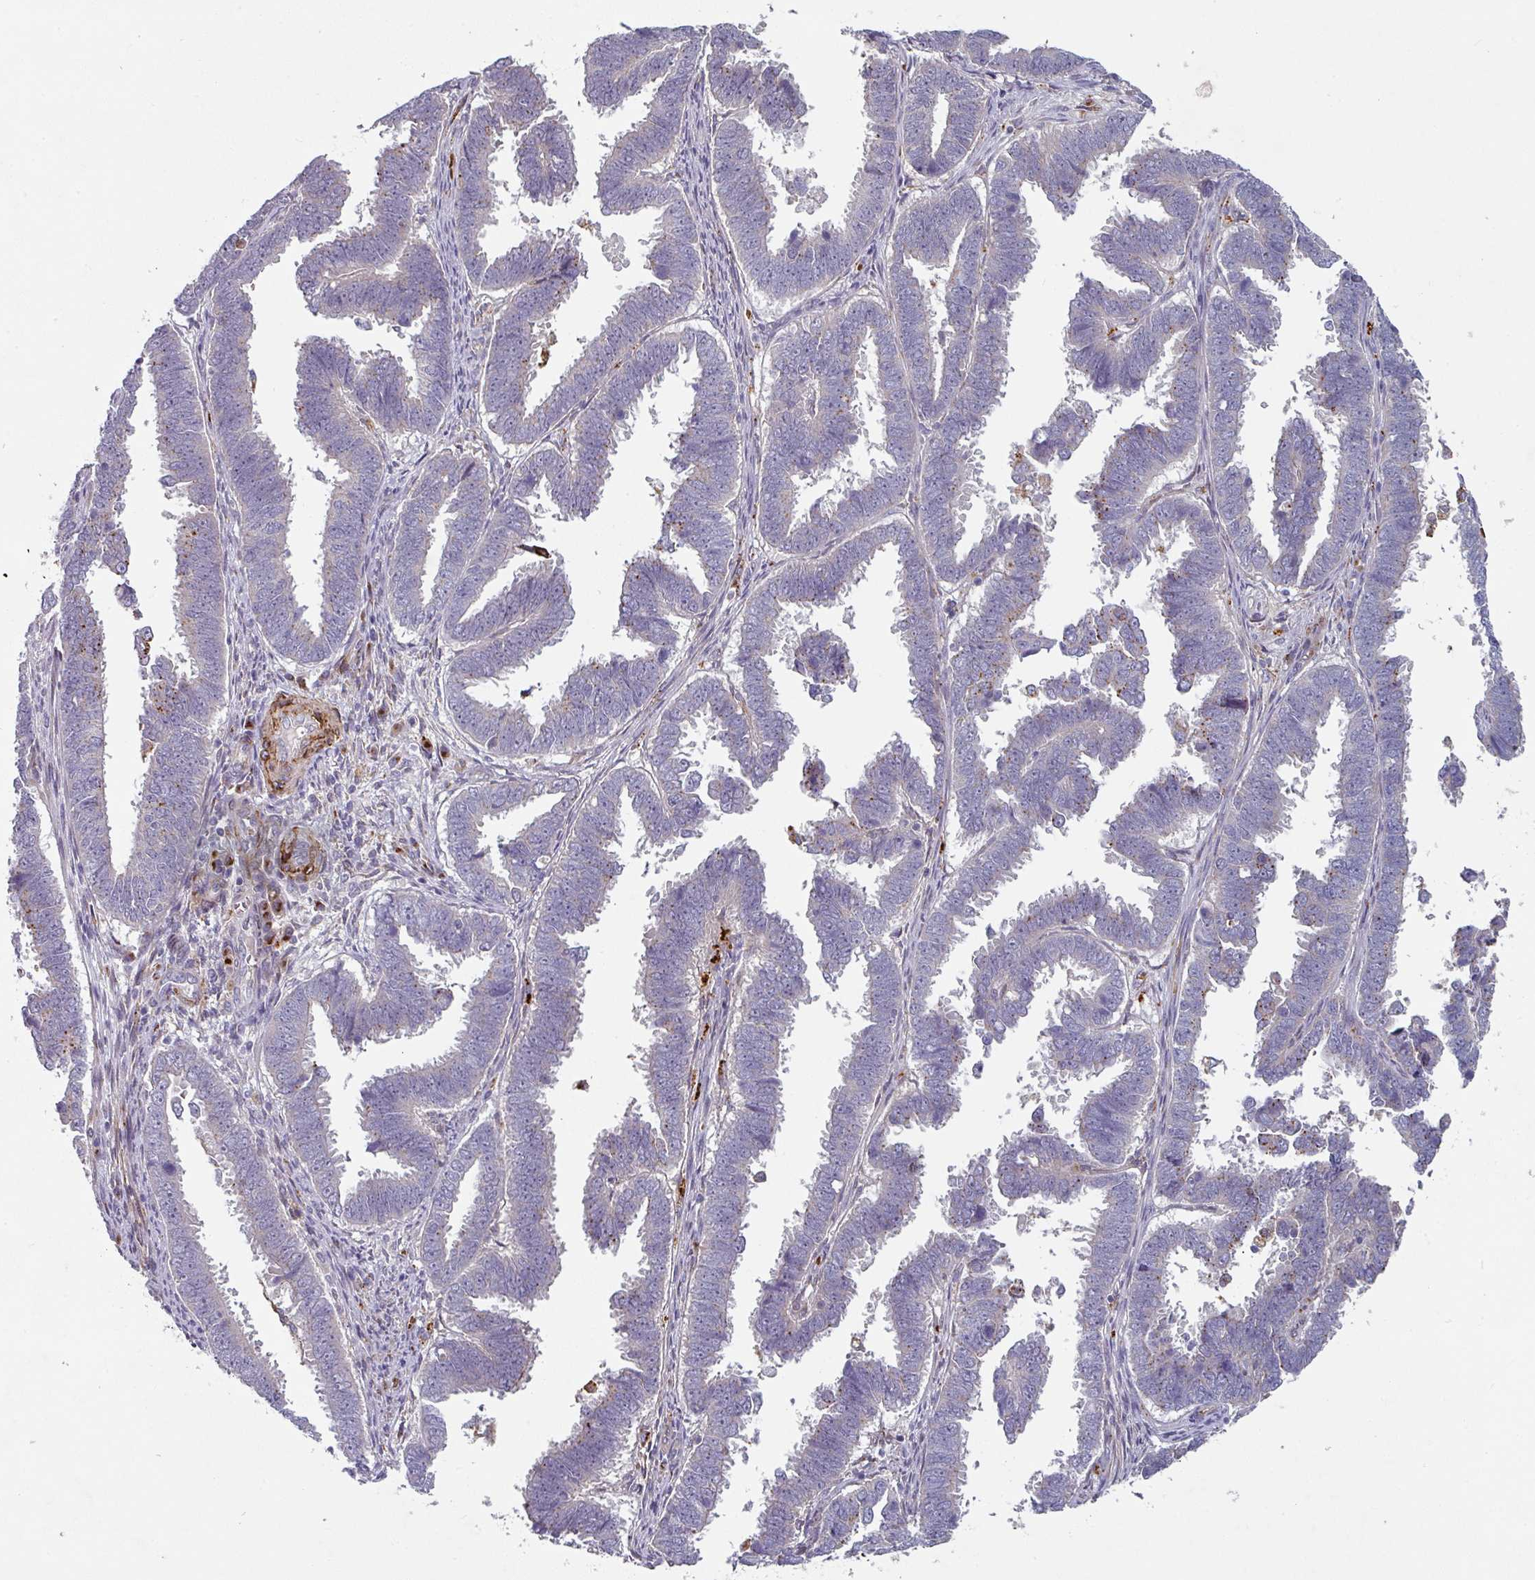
{"staining": {"intensity": "negative", "quantity": "none", "location": "none"}, "tissue": "endometrial cancer", "cell_type": "Tumor cells", "image_type": "cancer", "snomed": [{"axis": "morphology", "description": "Adenocarcinoma, NOS"}, {"axis": "topography", "description": "Endometrium"}], "caption": "Tumor cells are negative for protein expression in human endometrial cancer.", "gene": "PRODH2", "patient": {"sex": "female", "age": 75}}